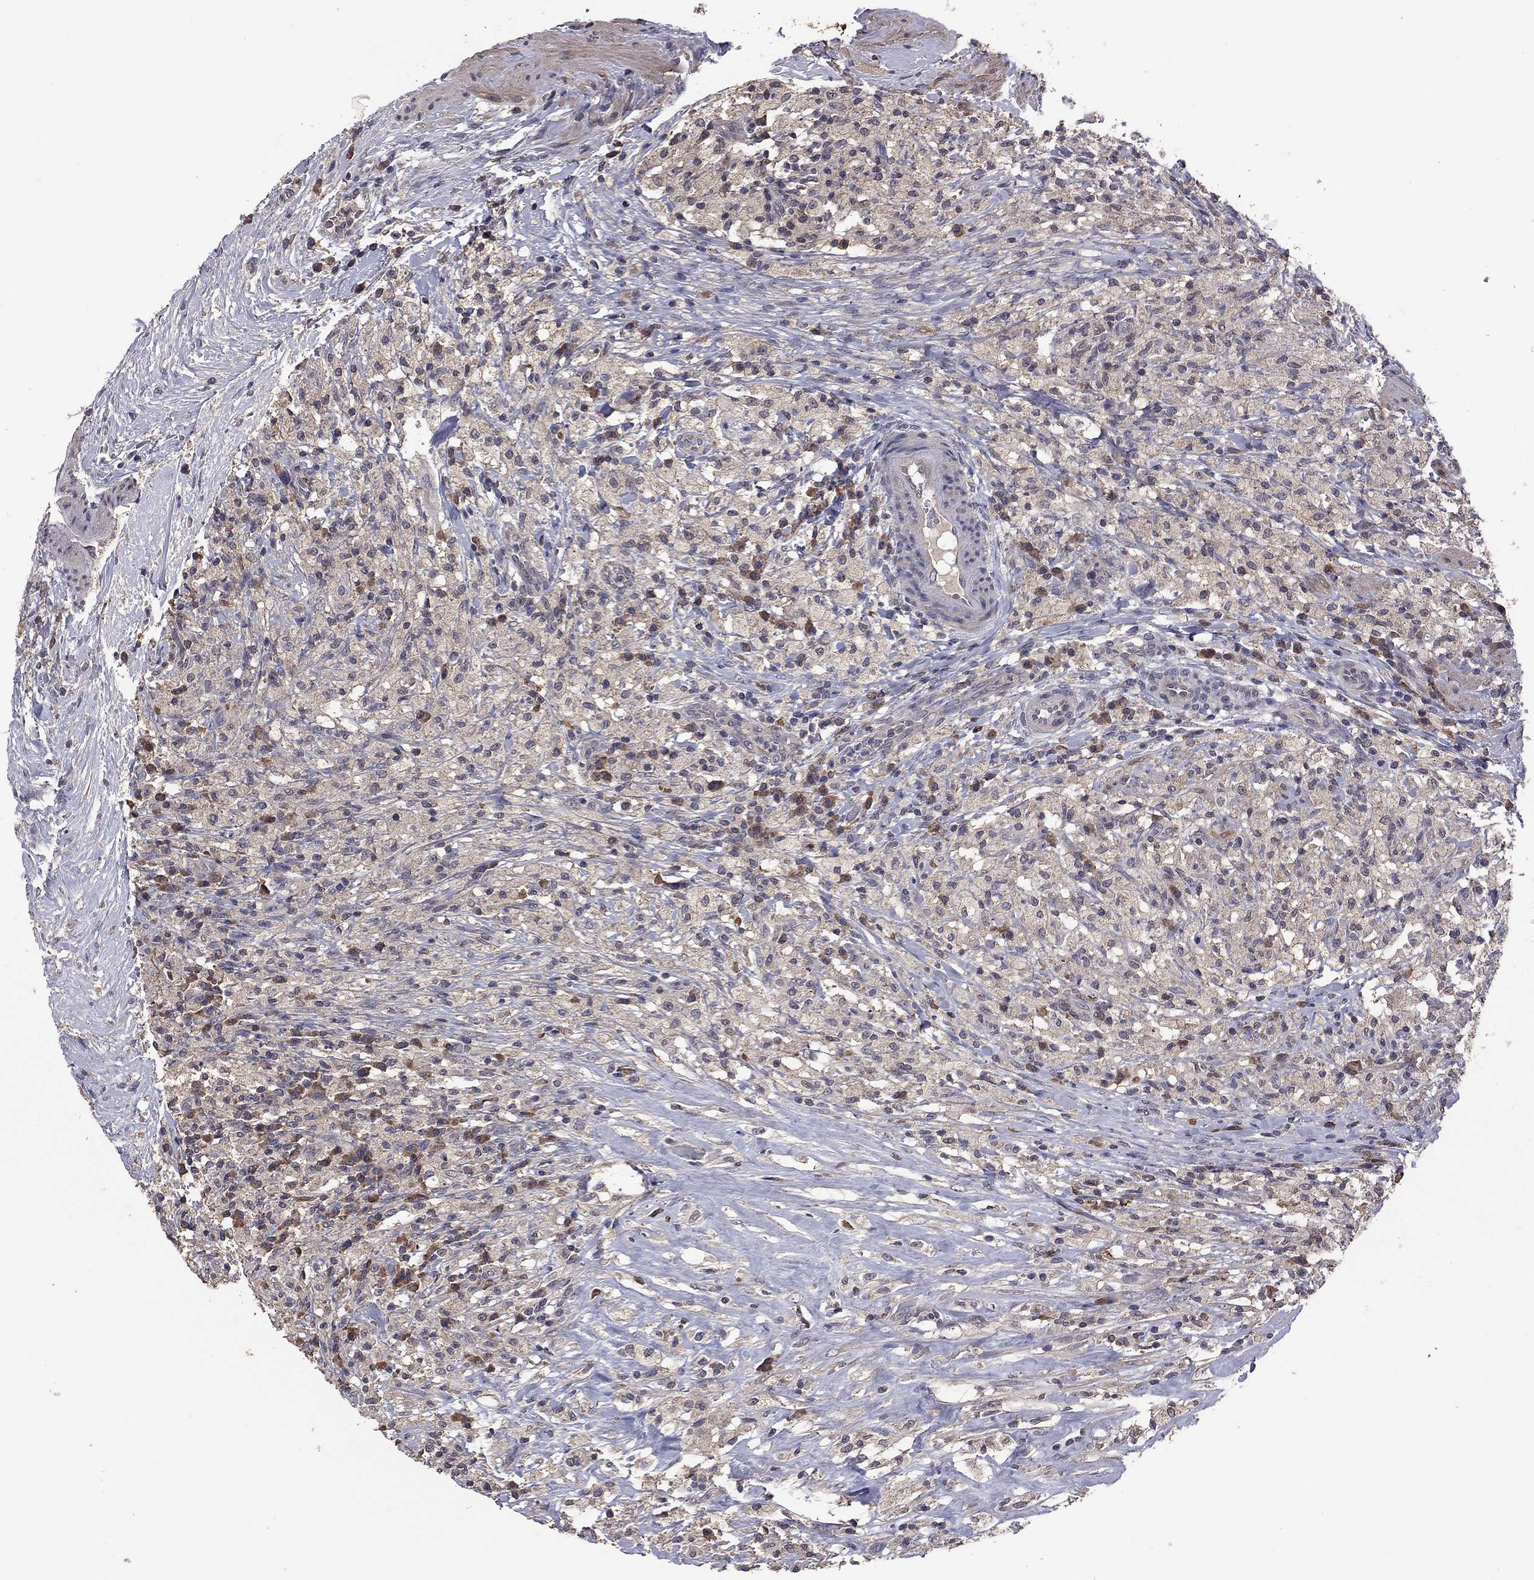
{"staining": {"intensity": "weak", "quantity": "25%-75%", "location": "cytoplasmic/membranous"}, "tissue": "testis cancer", "cell_type": "Tumor cells", "image_type": "cancer", "snomed": [{"axis": "morphology", "description": "Necrosis, NOS"}, {"axis": "morphology", "description": "Carcinoma, Embryonal, NOS"}, {"axis": "topography", "description": "Testis"}], "caption": "A photomicrograph showing weak cytoplasmic/membranous expression in about 25%-75% of tumor cells in testis cancer (embryonal carcinoma), as visualized by brown immunohistochemical staining.", "gene": "TSNARE1", "patient": {"sex": "male", "age": 19}}